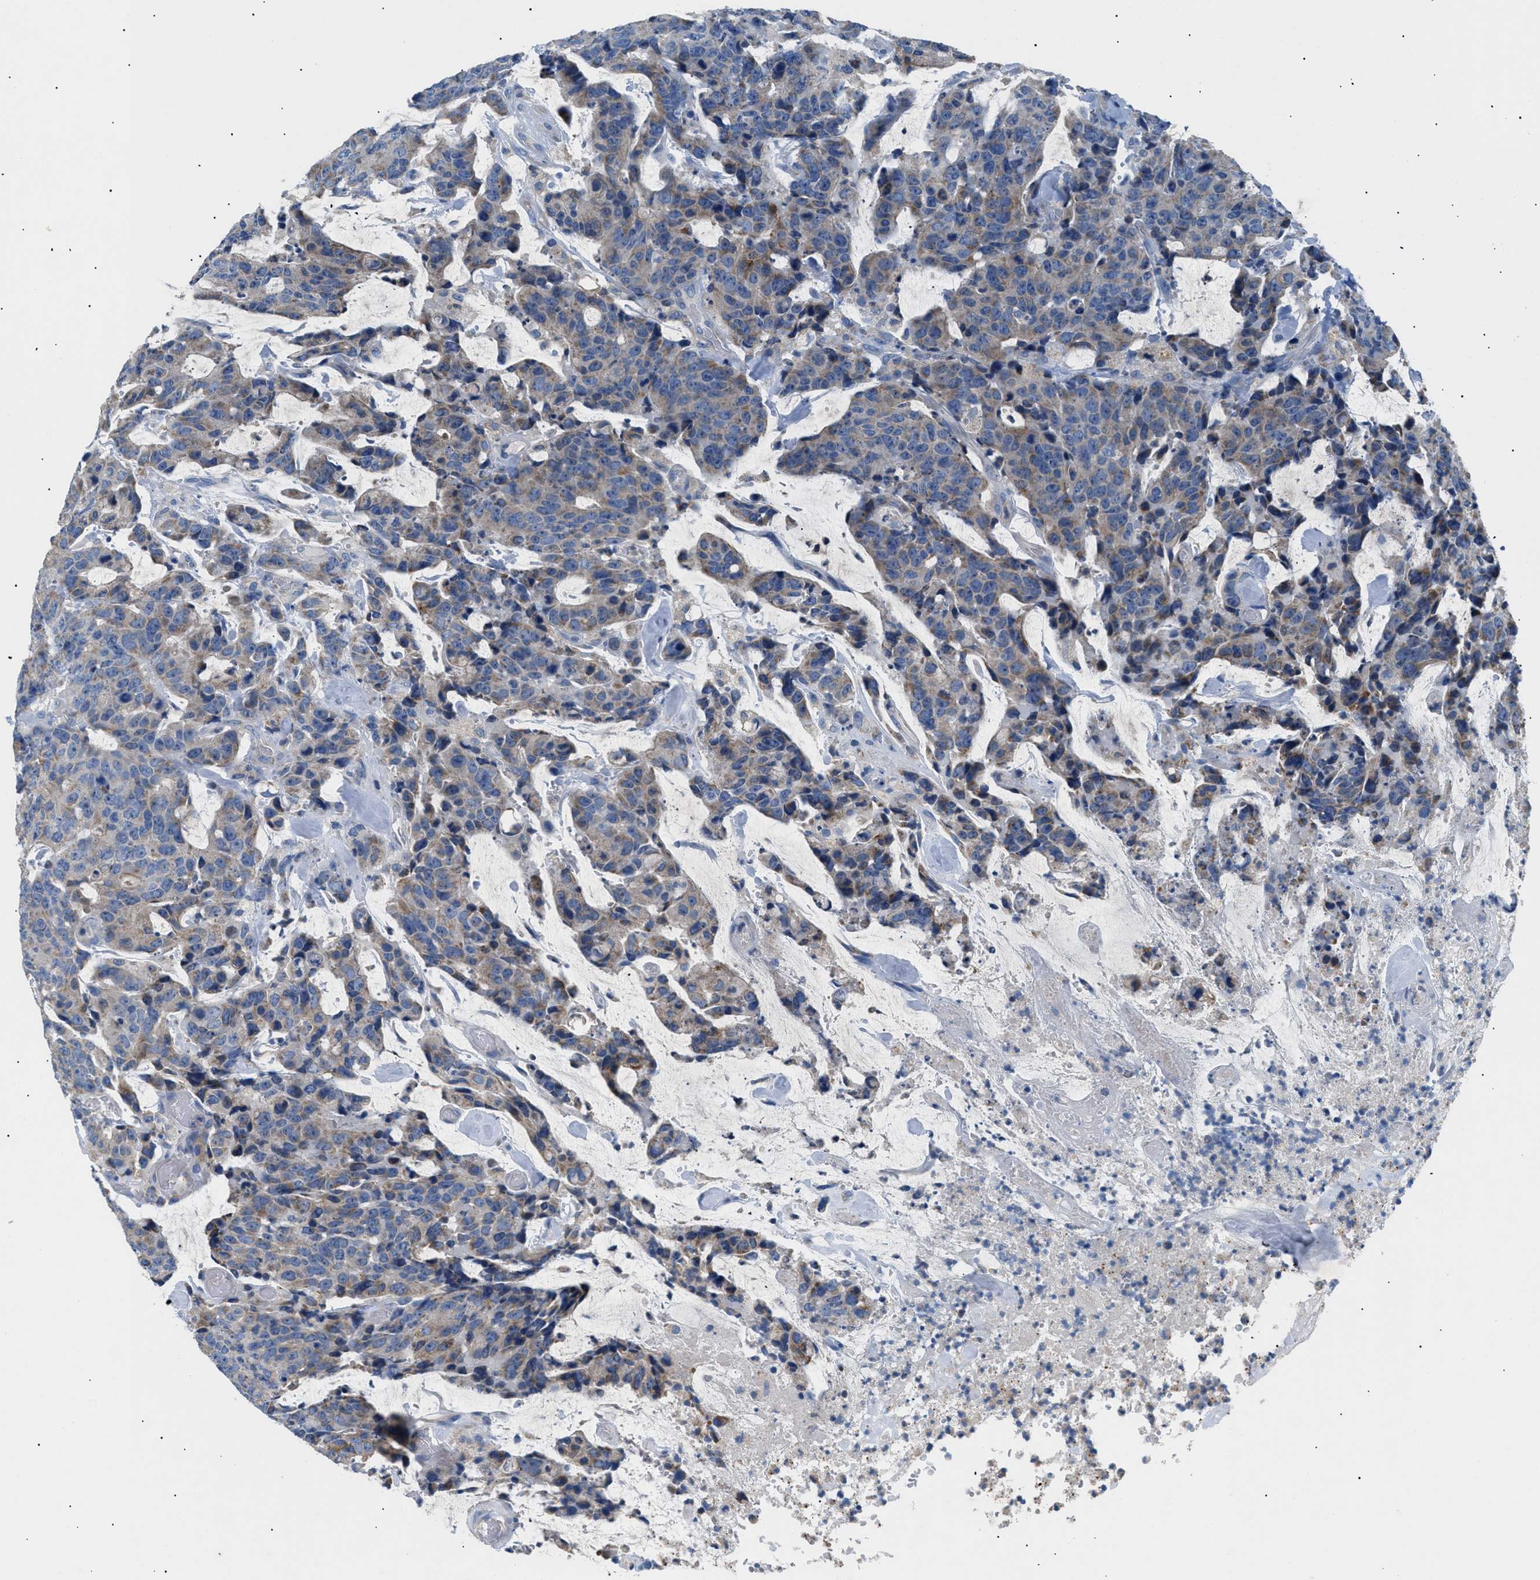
{"staining": {"intensity": "moderate", "quantity": "<25%", "location": "cytoplasmic/membranous"}, "tissue": "colorectal cancer", "cell_type": "Tumor cells", "image_type": "cancer", "snomed": [{"axis": "morphology", "description": "Adenocarcinoma, NOS"}, {"axis": "topography", "description": "Colon"}], "caption": "Protein expression by immunohistochemistry (IHC) exhibits moderate cytoplasmic/membranous expression in approximately <25% of tumor cells in colorectal cancer (adenocarcinoma). The staining is performed using DAB (3,3'-diaminobenzidine) brown chromogen to label protein expression. The nuclei are counter-stained blue using hematoxylin.", "gene": "ILDR1", "patient": {"sex": "female", "age": 86}}